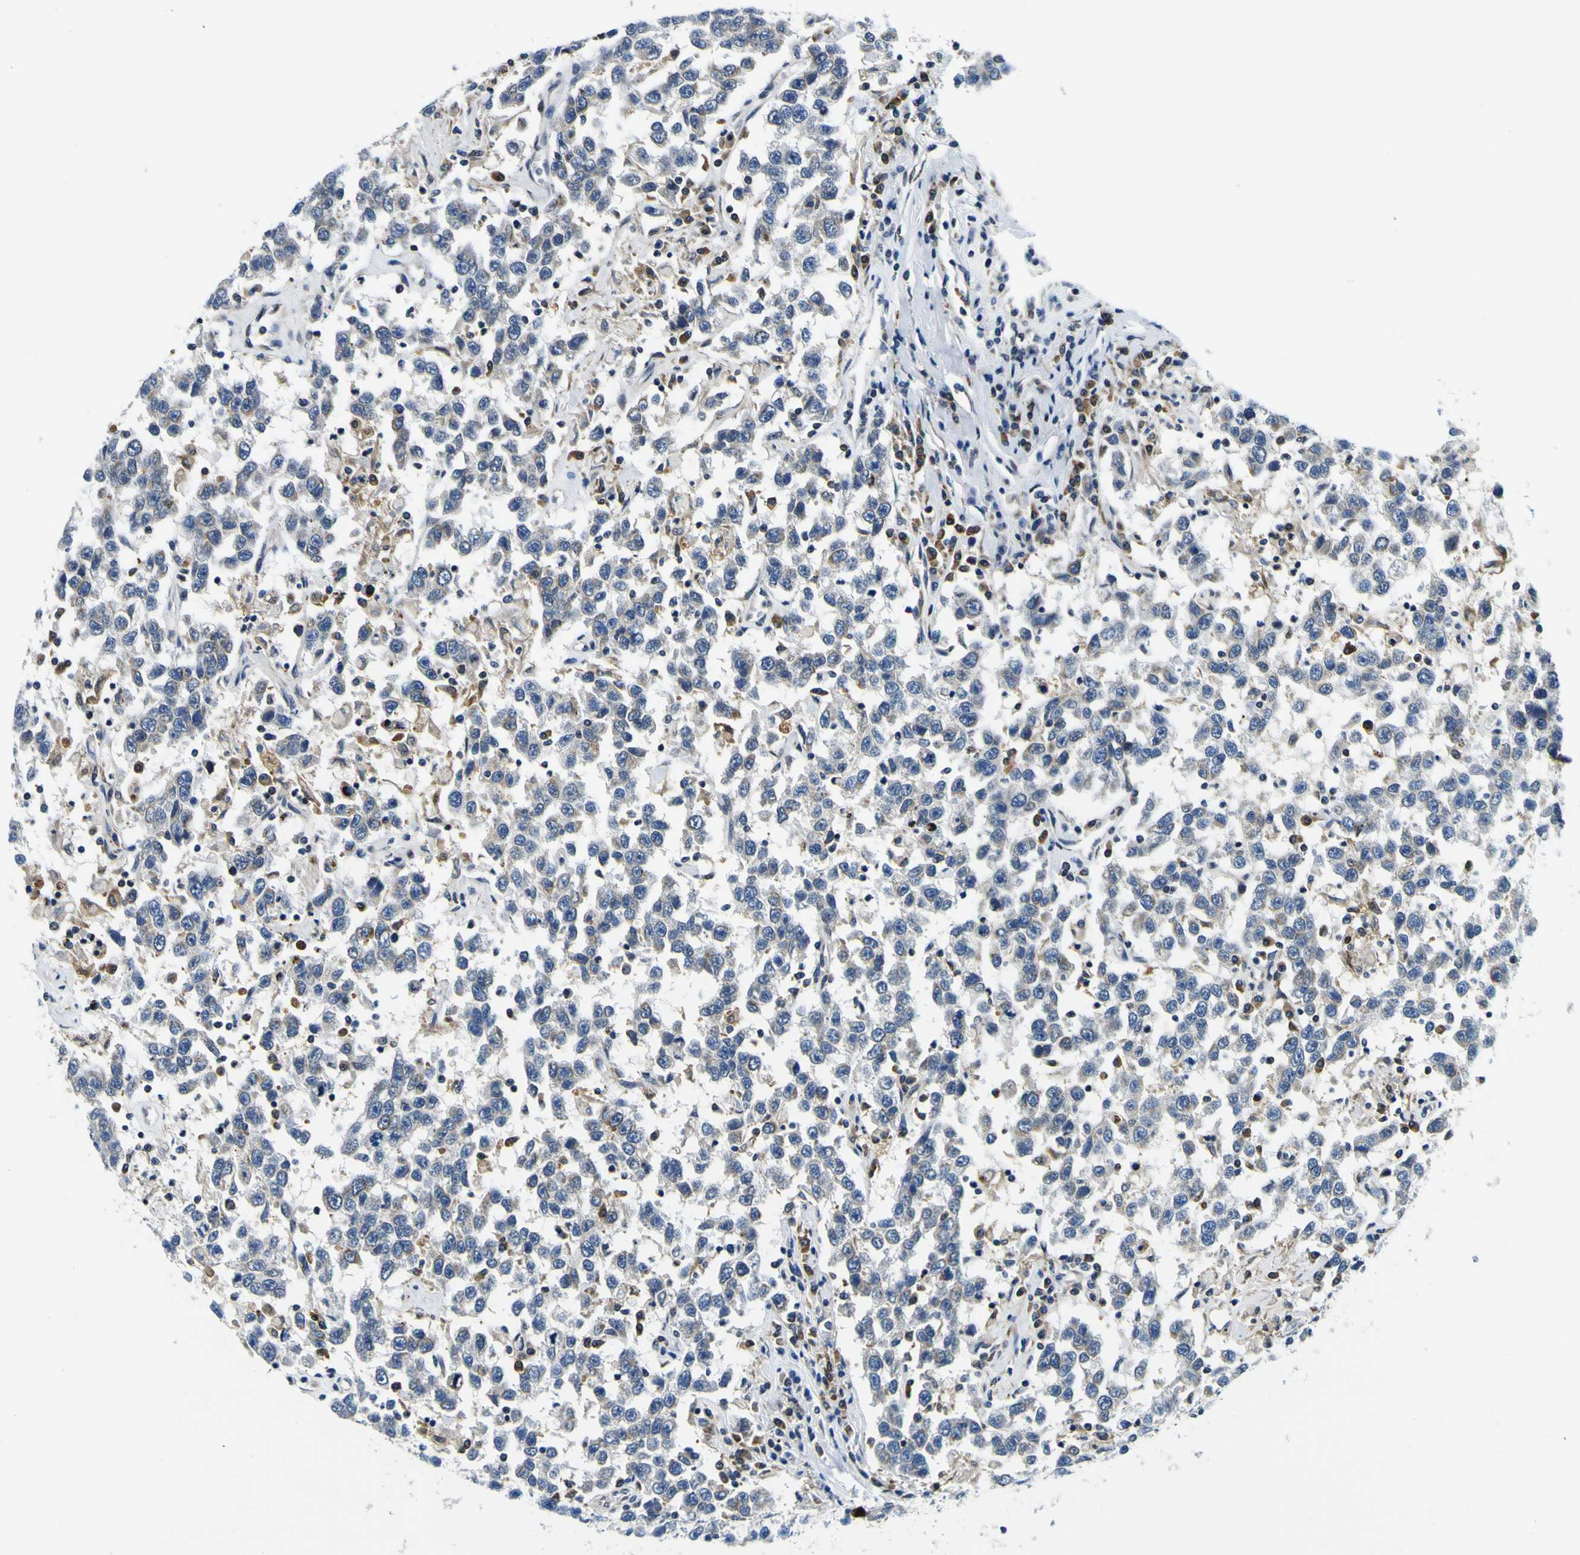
{"staining": {"intensity": "negative", "quantity": "none", "location": "none"}, "tissue": "testis cancer", "cell_type": "Tumor cells", "image_type": "cancer", "snomed": [{"axis": "morphology", "description": "Seminoma, NOS"}, {"axis": "topography", "description": "Testis"}], "caption": "DAB immunohistochemical staining of testis cancer (seminoma) reveals no significant expression in tumor cells.", "gene": "NLRP3", "patient": {"sex": "male", "age": 41}}